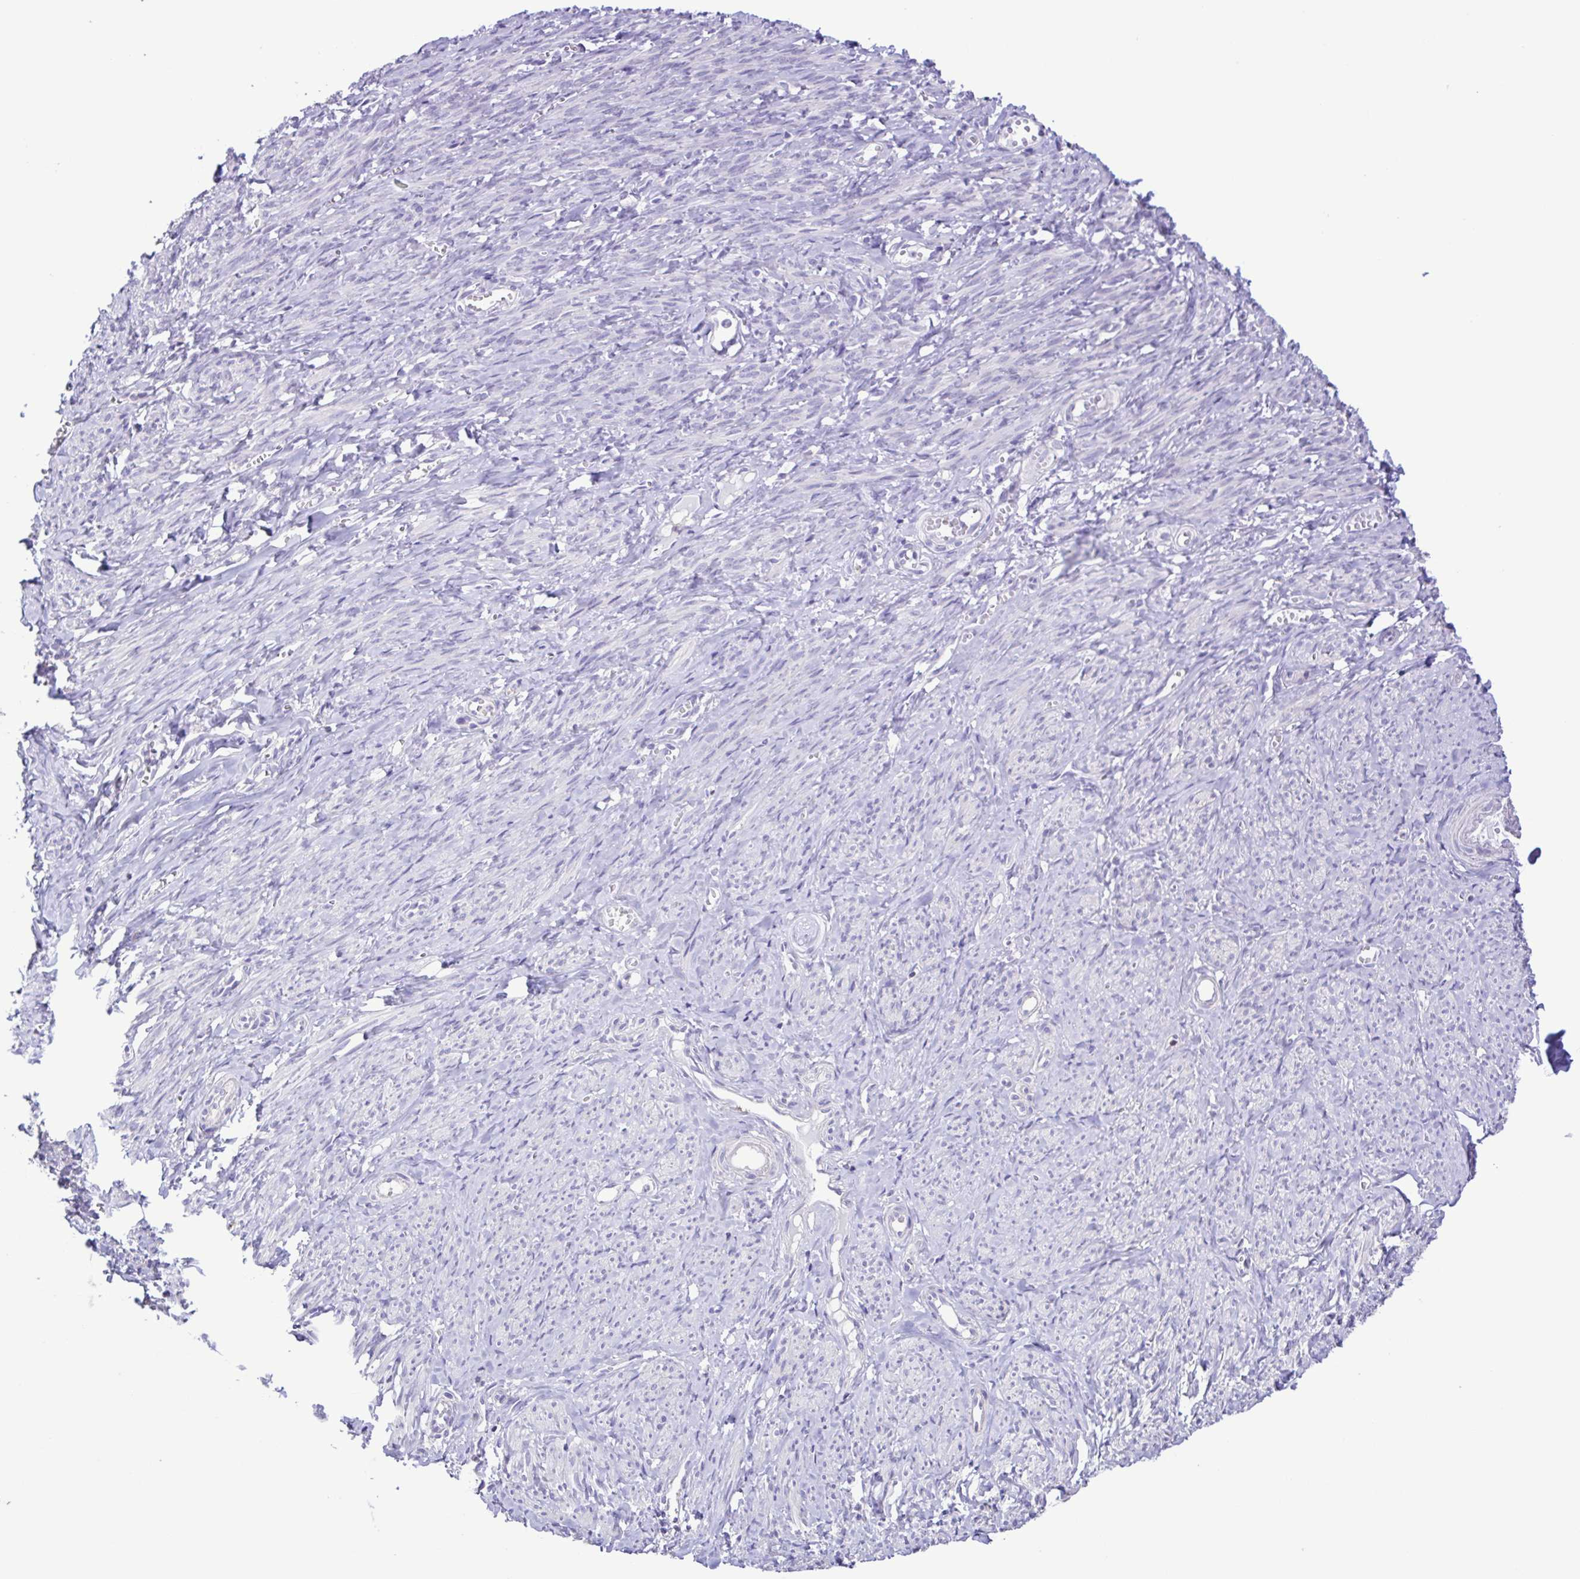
{"staining": {"intensity": "negative", "quantity": "none", "location": "none"}, "tissue": "smooth muscle", "cell_type": "Smooth muscle cells", "image_type": "normal", "snomed": [{"axis": "morphology", "description": "Normal tissue, NOS"}, {"axis": "topography", "description": "Smooth muscle"}], "caption": "Smooth muscle cells show no significant protein positivity in normal smooth muscle.", "gene": "CYP17A1", "patient": {"sex": "female", "age": 65}}